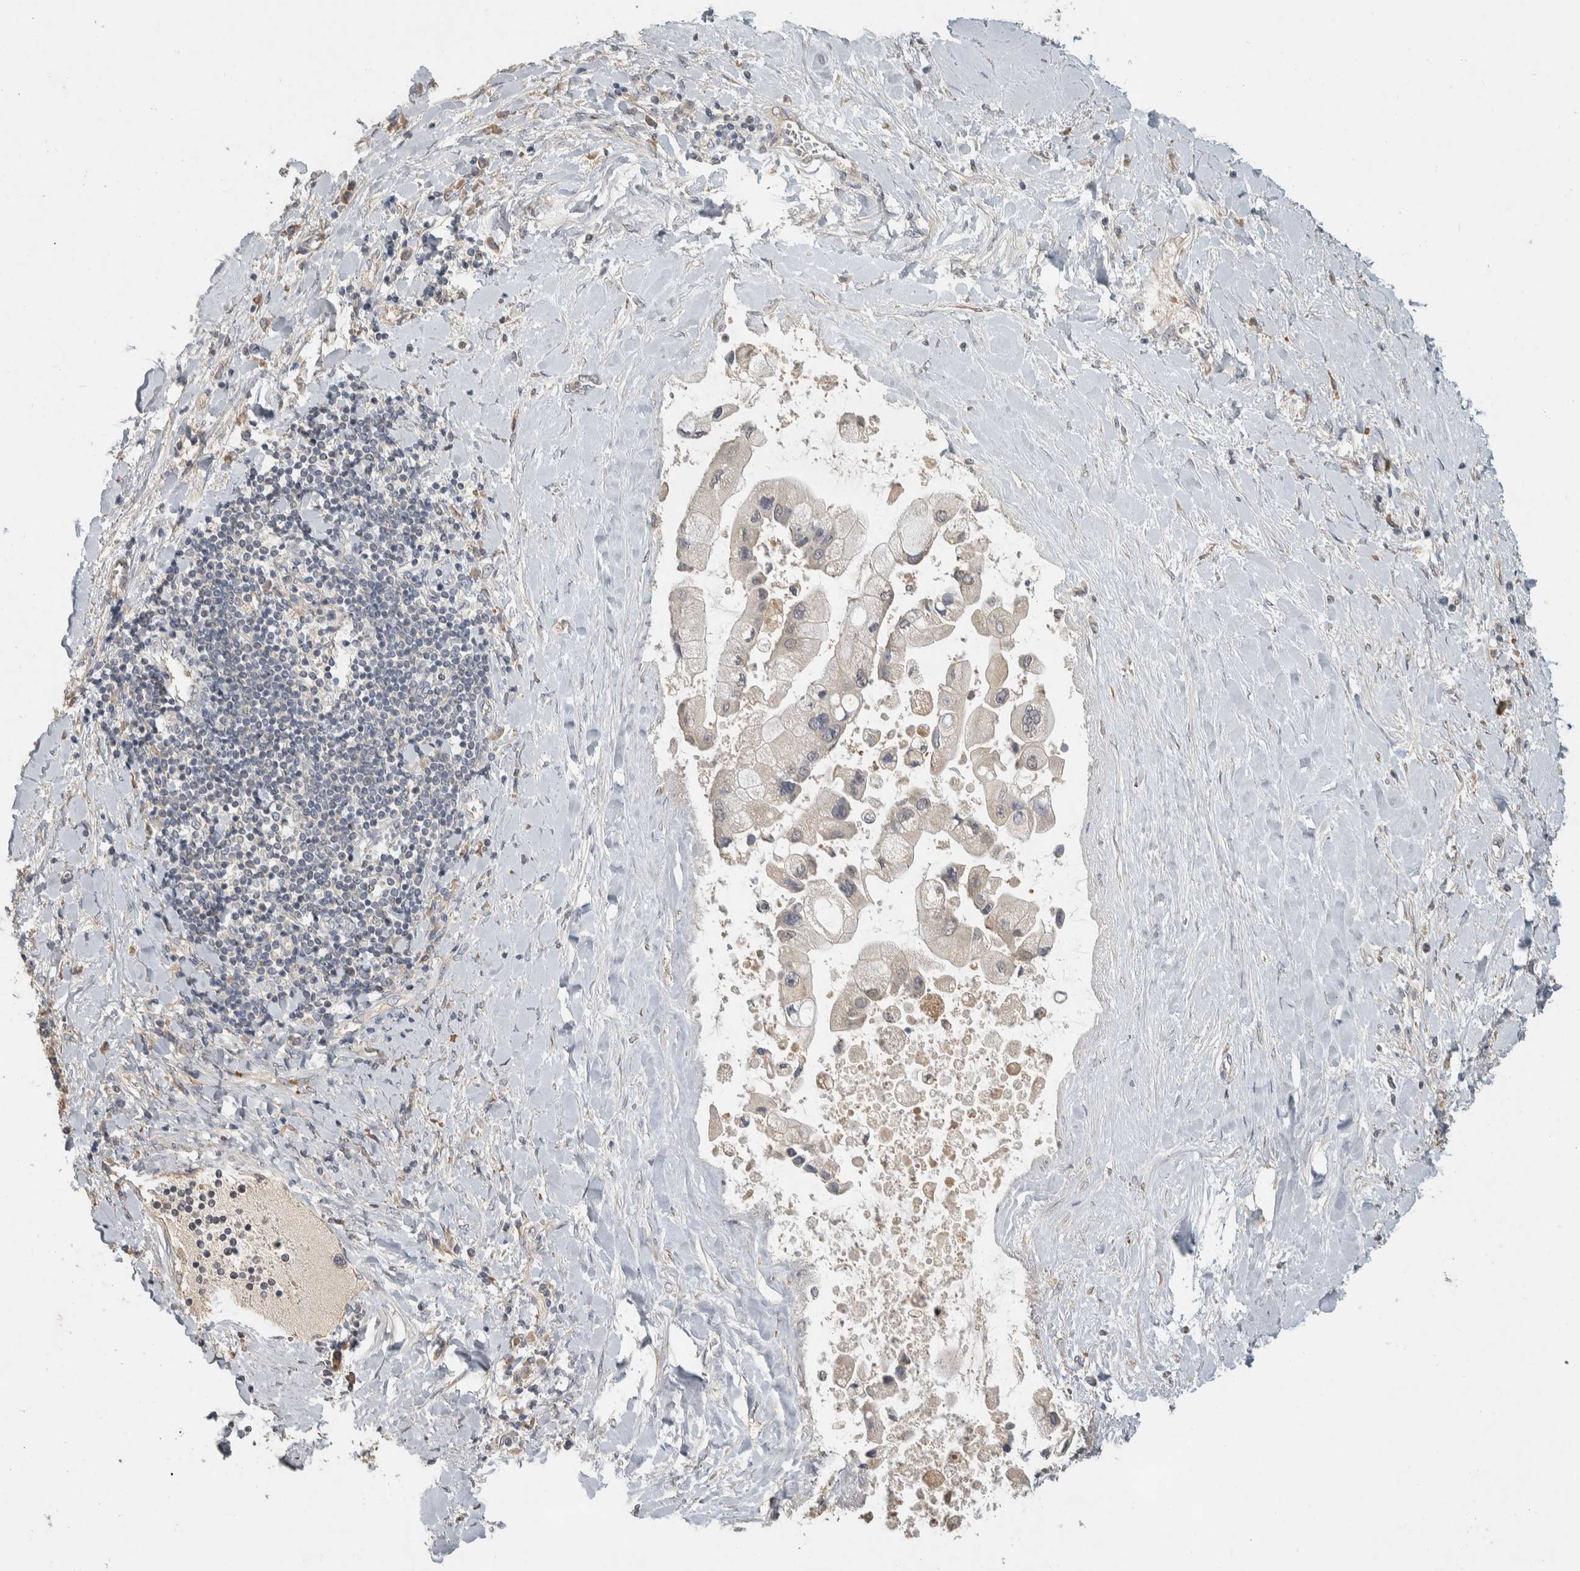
{"staining": {"intensity": "negative", "quantity": "none", "location": "none"}, "tissue": "liver cancer", "cell_type": "Tumor cells", "image_type": "cancer", "snomed": [{"axis": "morphology", "description": "Cholangiocarcinoma"}, {"axis": "topography", "description": "Liver"}], "caption": "Immunohistochemistry histopathology image of neoplastic tissue: human liver cholangiocarcinoma stained with DAB displays no significant protein positivity in tumor cells.", "gene": "EIF3H", "patient": {"sex": "male", "age": 50}}